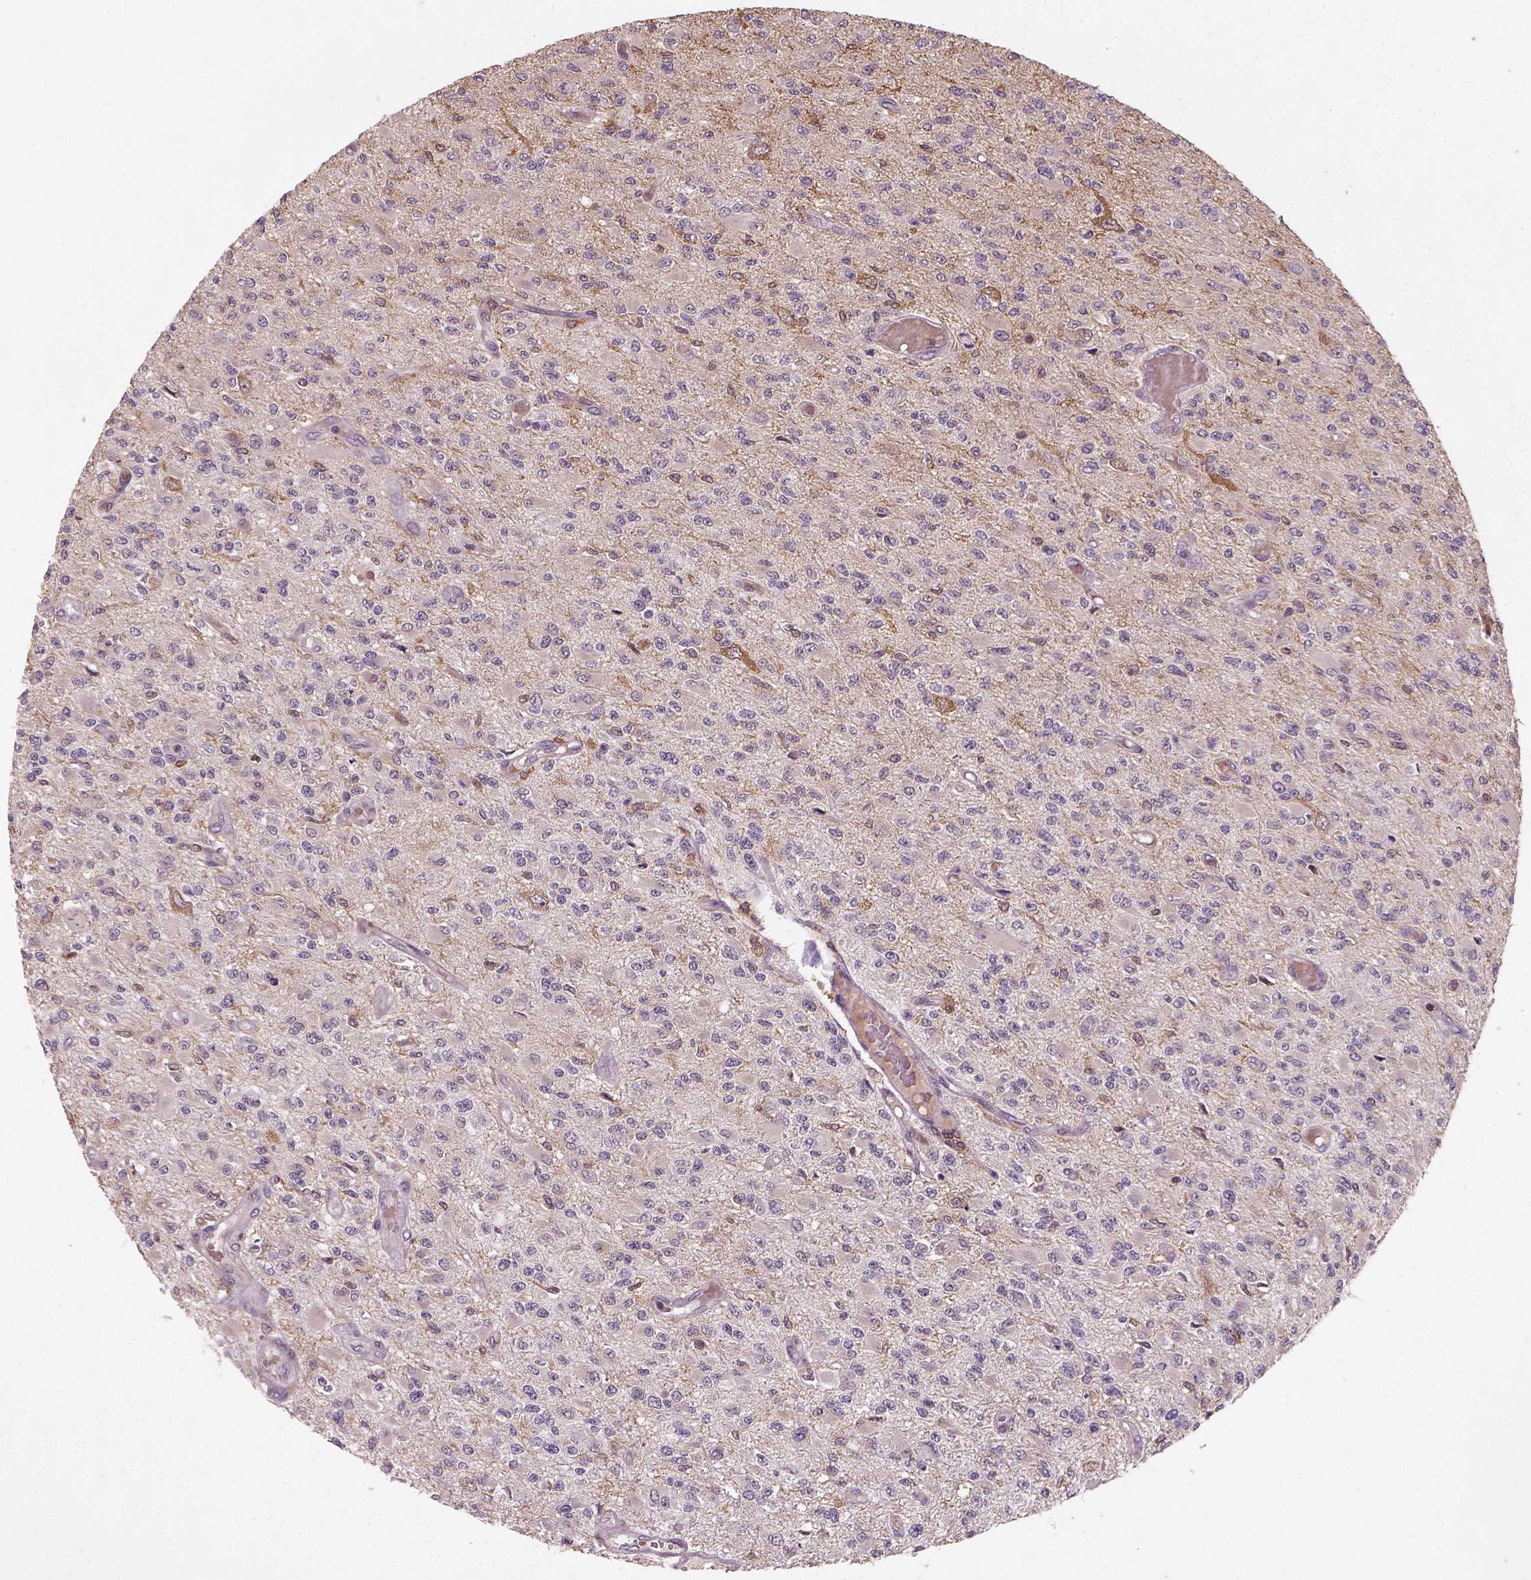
{"staining": {"intensity": "negative", "quantity": "none", "location": "none"}, "tissue": "glioma", "cell_type": "Tumor cells", "image_type": "cancer", "snomed": [{"axis": "morphology", "description": "Glioma, malignant, High grade"}, {"axis": "topography", "description": "Brain"}], "caption": "Immunohistochemistry (IHC) of human glioma reveals no positivity in tumor cells.", "gene": "CAMKK1", "patient": {"sex": "female", "age": 63}}